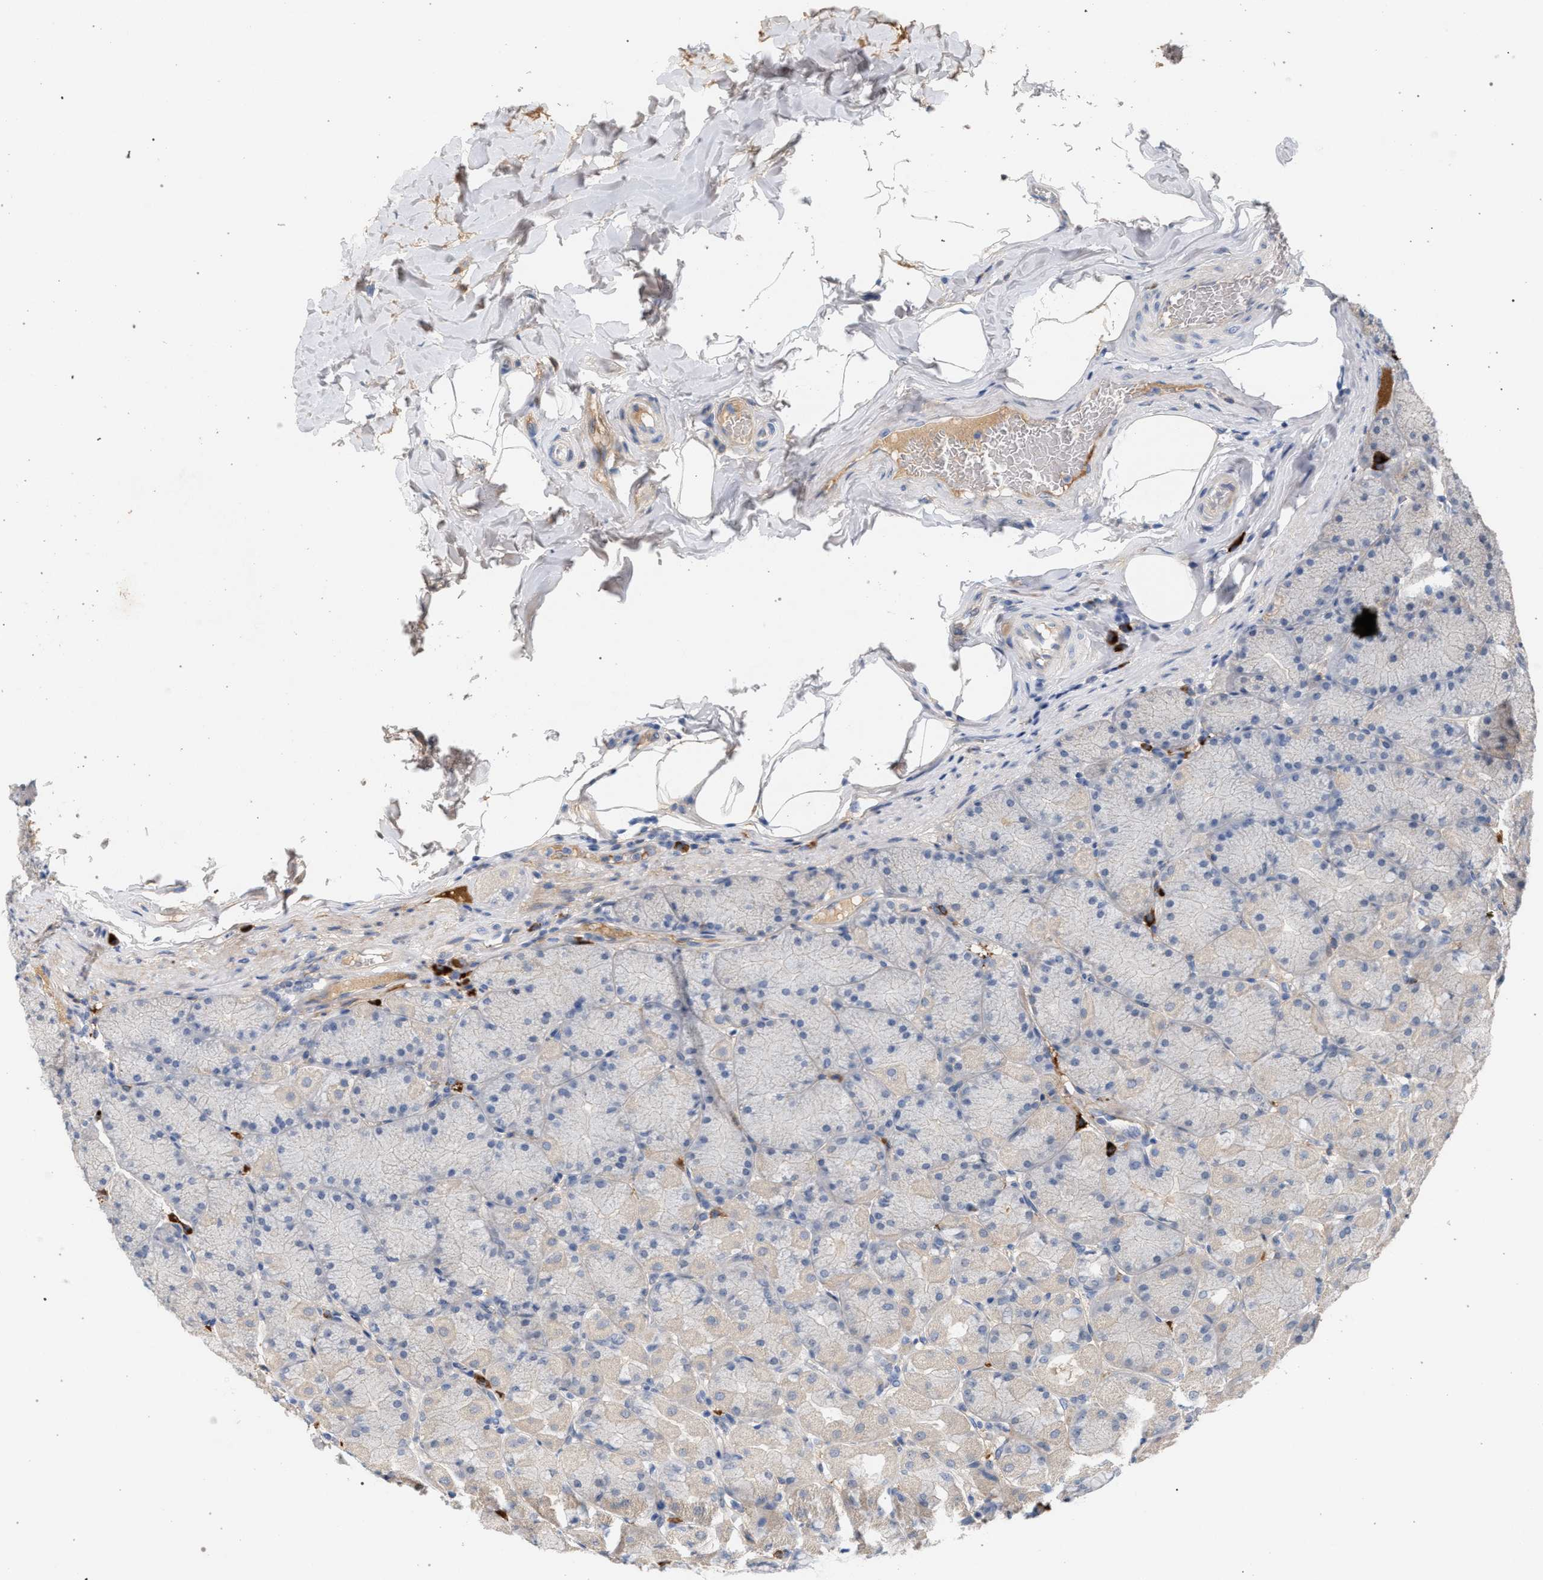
{"staining": {"intensity": "negative", "quantity": "none", "location": "none"}, "tissue": "stomach", "cell_type": "Glandular cells", "image_type": "normal", "snomed": [{"axis": "morphology", "description": "Normal tissue, NOS"}, {"axis": "topography", "description": "Stomach, upper"}], "caption": "Glandular cells are negative for brown protein staining in benign stomach. (DAB immunohistochemistry (IHC) with hematoxylin counter stain).", "gene": "MAMDC2", "patient": {"sex": "female", "age": 56}}